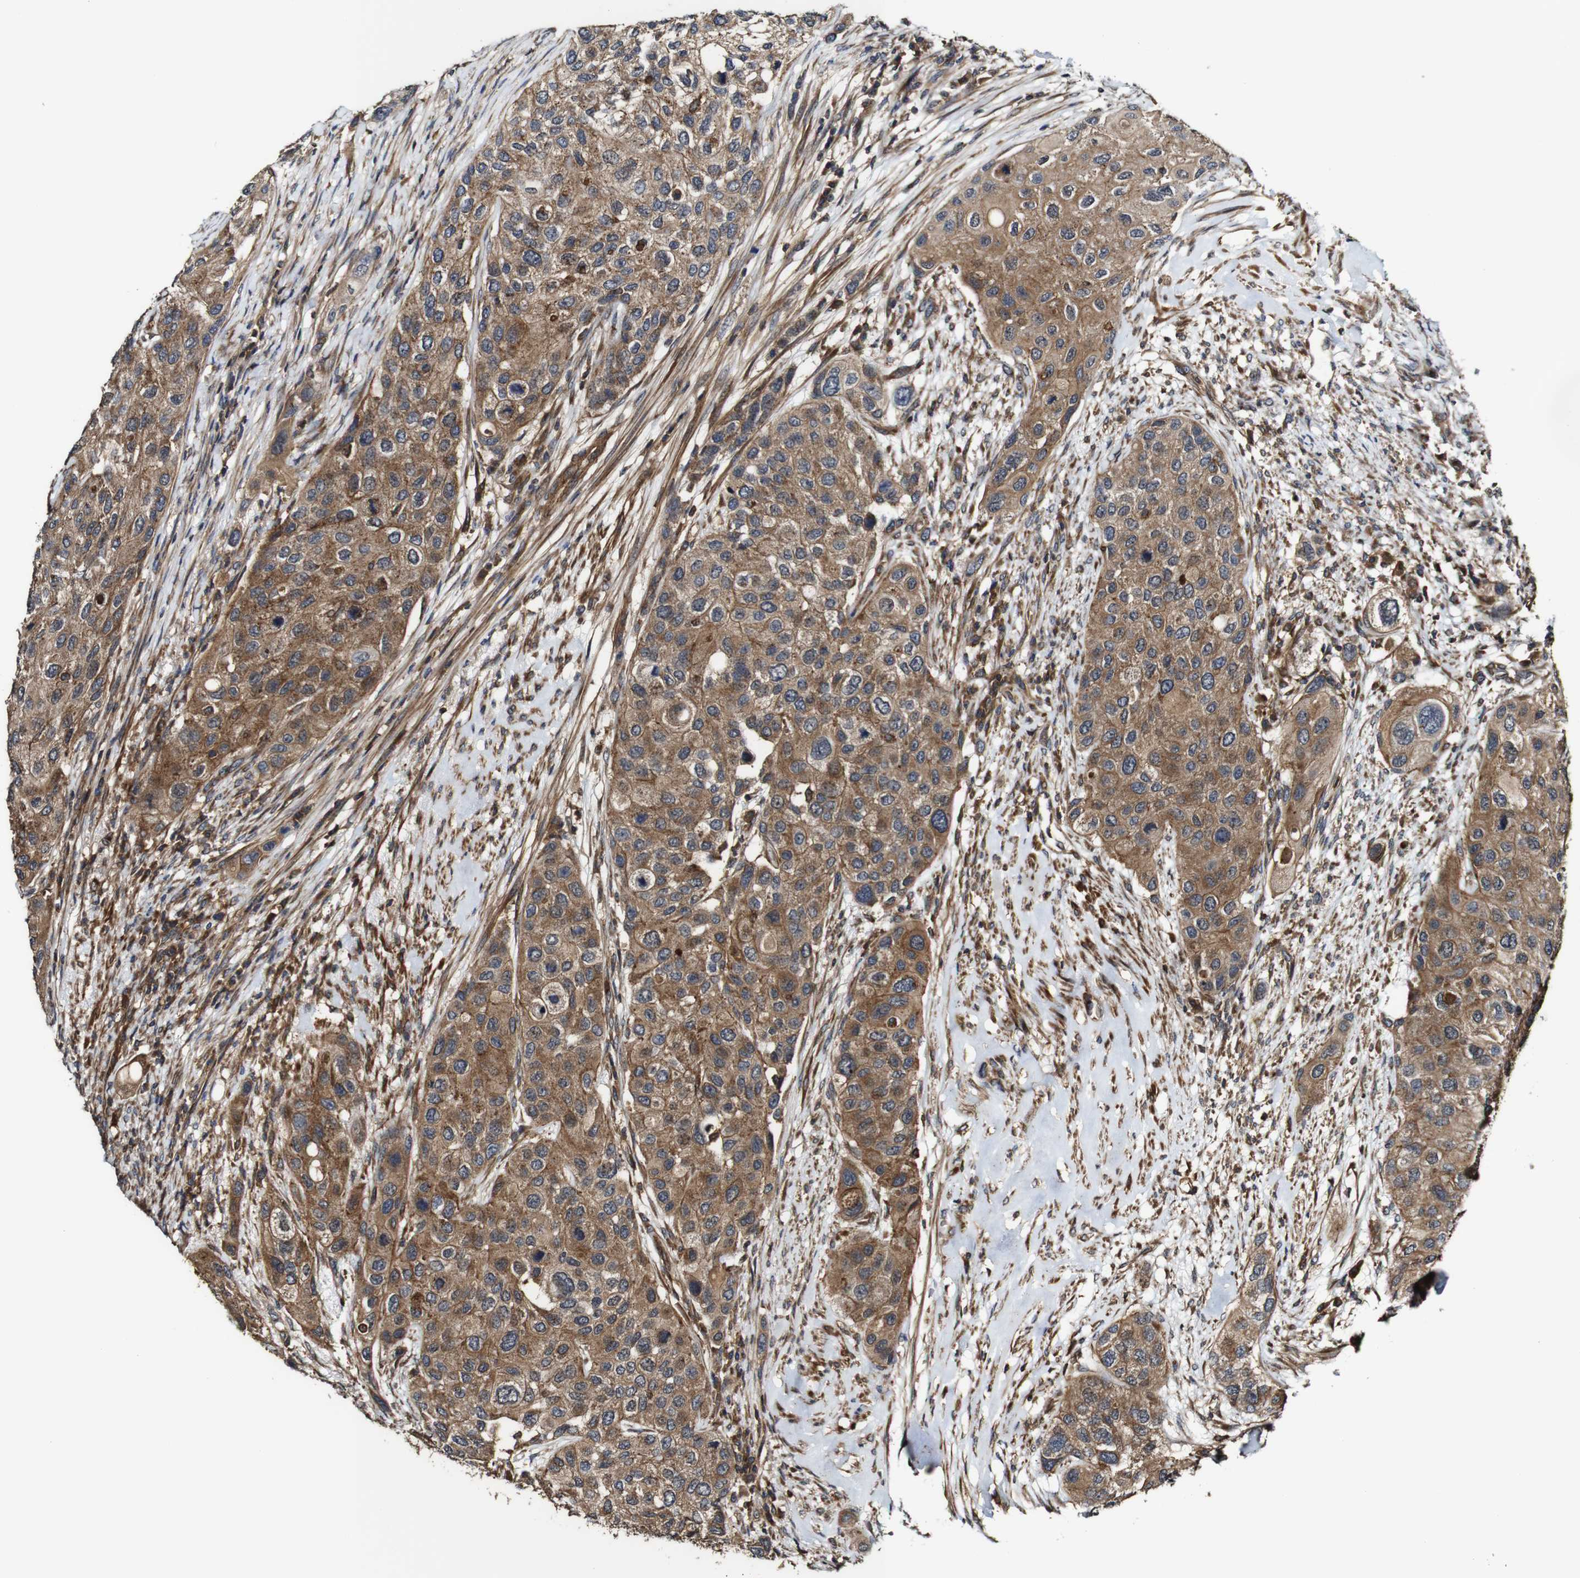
{"staining": {"intensity": "moderate", "quantity": ">75%", "location": "cytoplasmic/membranous"}, "tissue": "urothelial cancer", "cell_type": "Tumor cells", "image_type": "cancer", "snomed": [{"axis": "morphology", "description": "Urothelial carcinoma, High grade"}, {"axis": "topography", "description": "Urinary bladder"}], "caption": "This histopathology image exhibits immunohistochemistry staining of human urothelial cancer, with medium moderate cytoplasmic/membranous staining in approximately >75% of tumor cells.", "gene": "TNIK", "patient": {"sex": "female", "age": 56}}